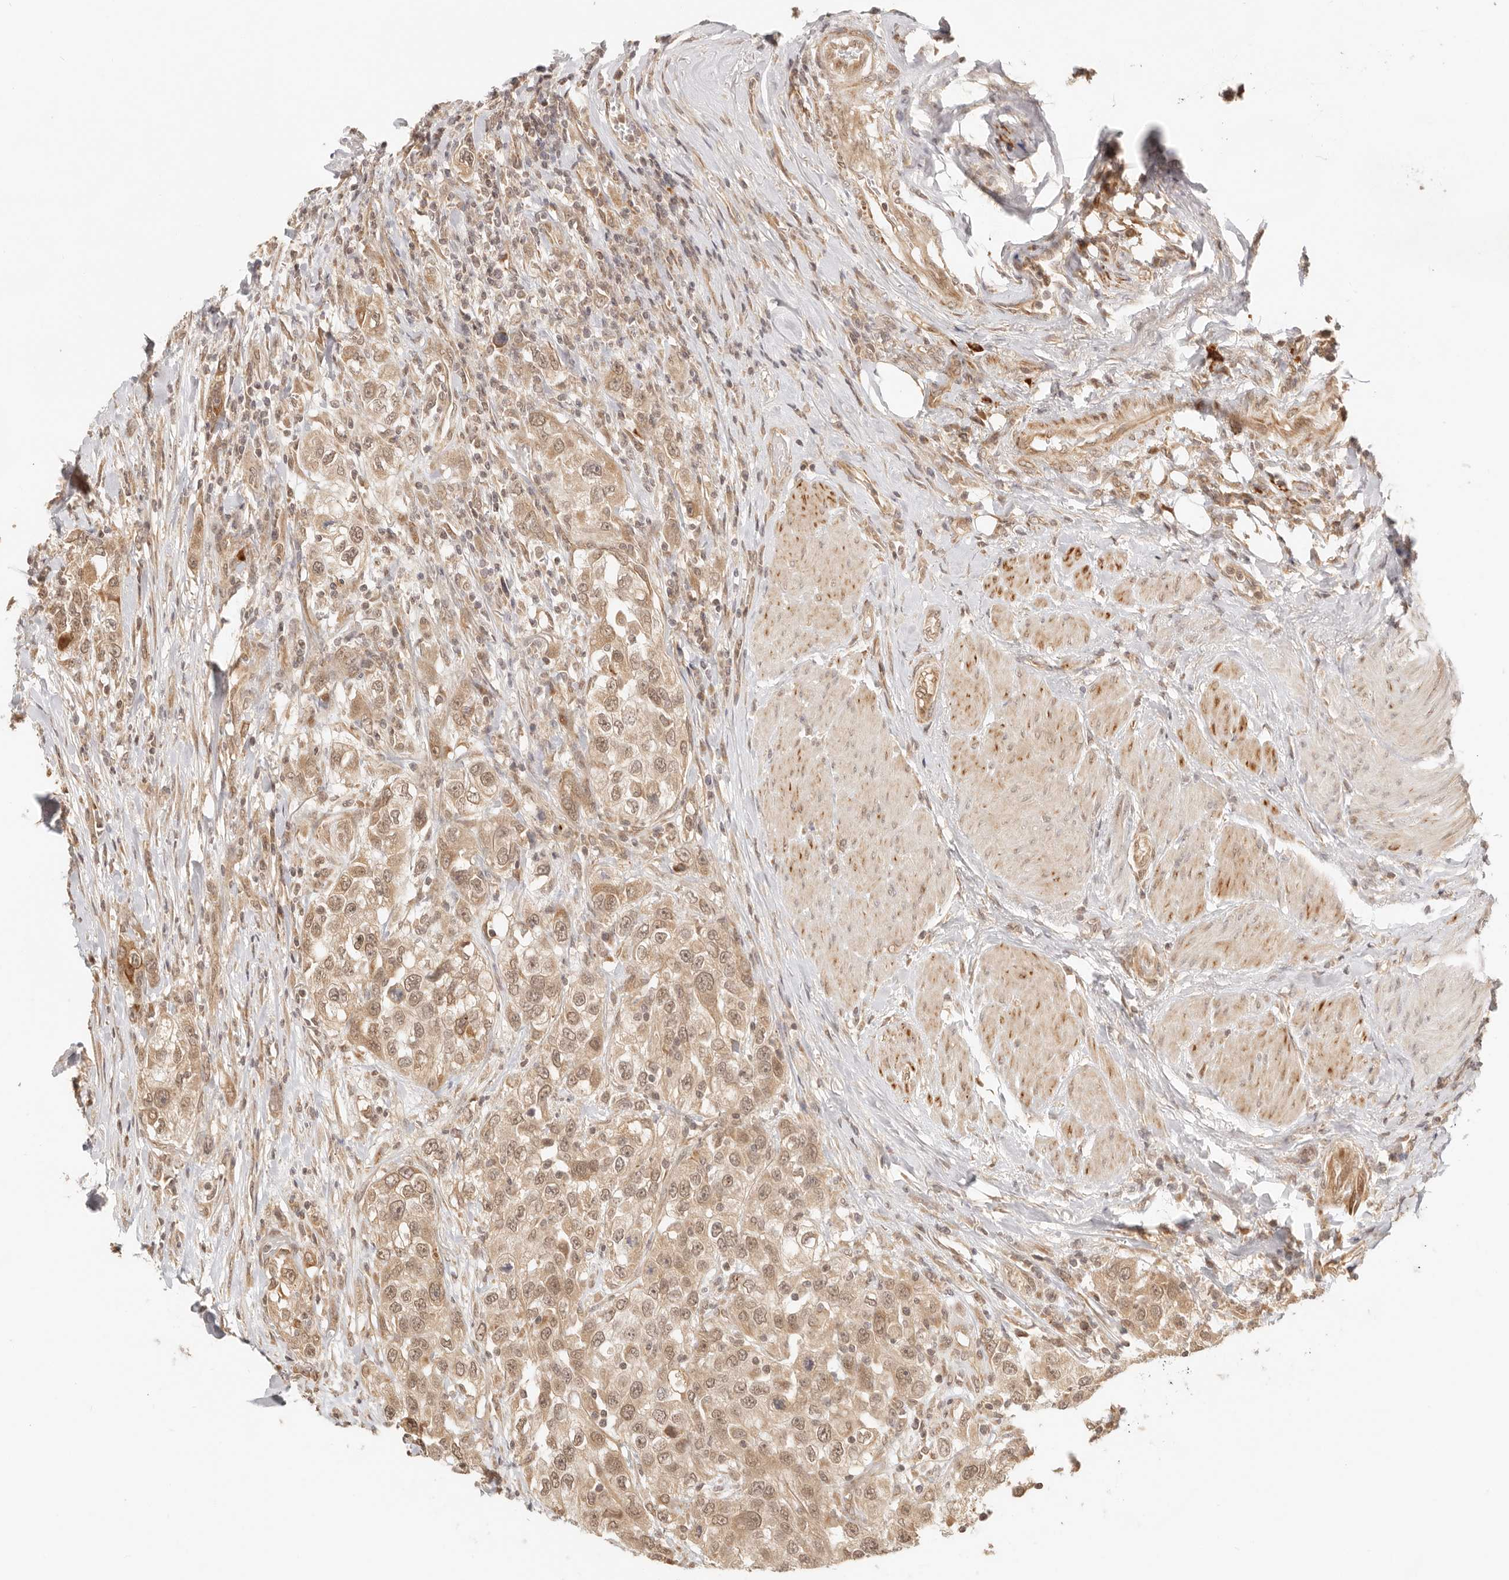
{"staining": {"intensity": "moderate", "quantity": ">75%", "location": "nuclear"}, "tissue": "urothelial cancer", "cell_type": "Tumor cells", "image_type": "cancer", "snomed": [{"axis": "morphology", "description": "Urothelial carcinoma, High grade"}, {"axis": "topography", "description": "Urinary bladder"}], "caption": "Immunohistochemical staining of high-grade urothelial carcinoma displays medium levels of moderate nuclear staining in approximately >75% of tumor cells.", "gene": "BAALC", "patient": {"sex": "female", "age": 80}}